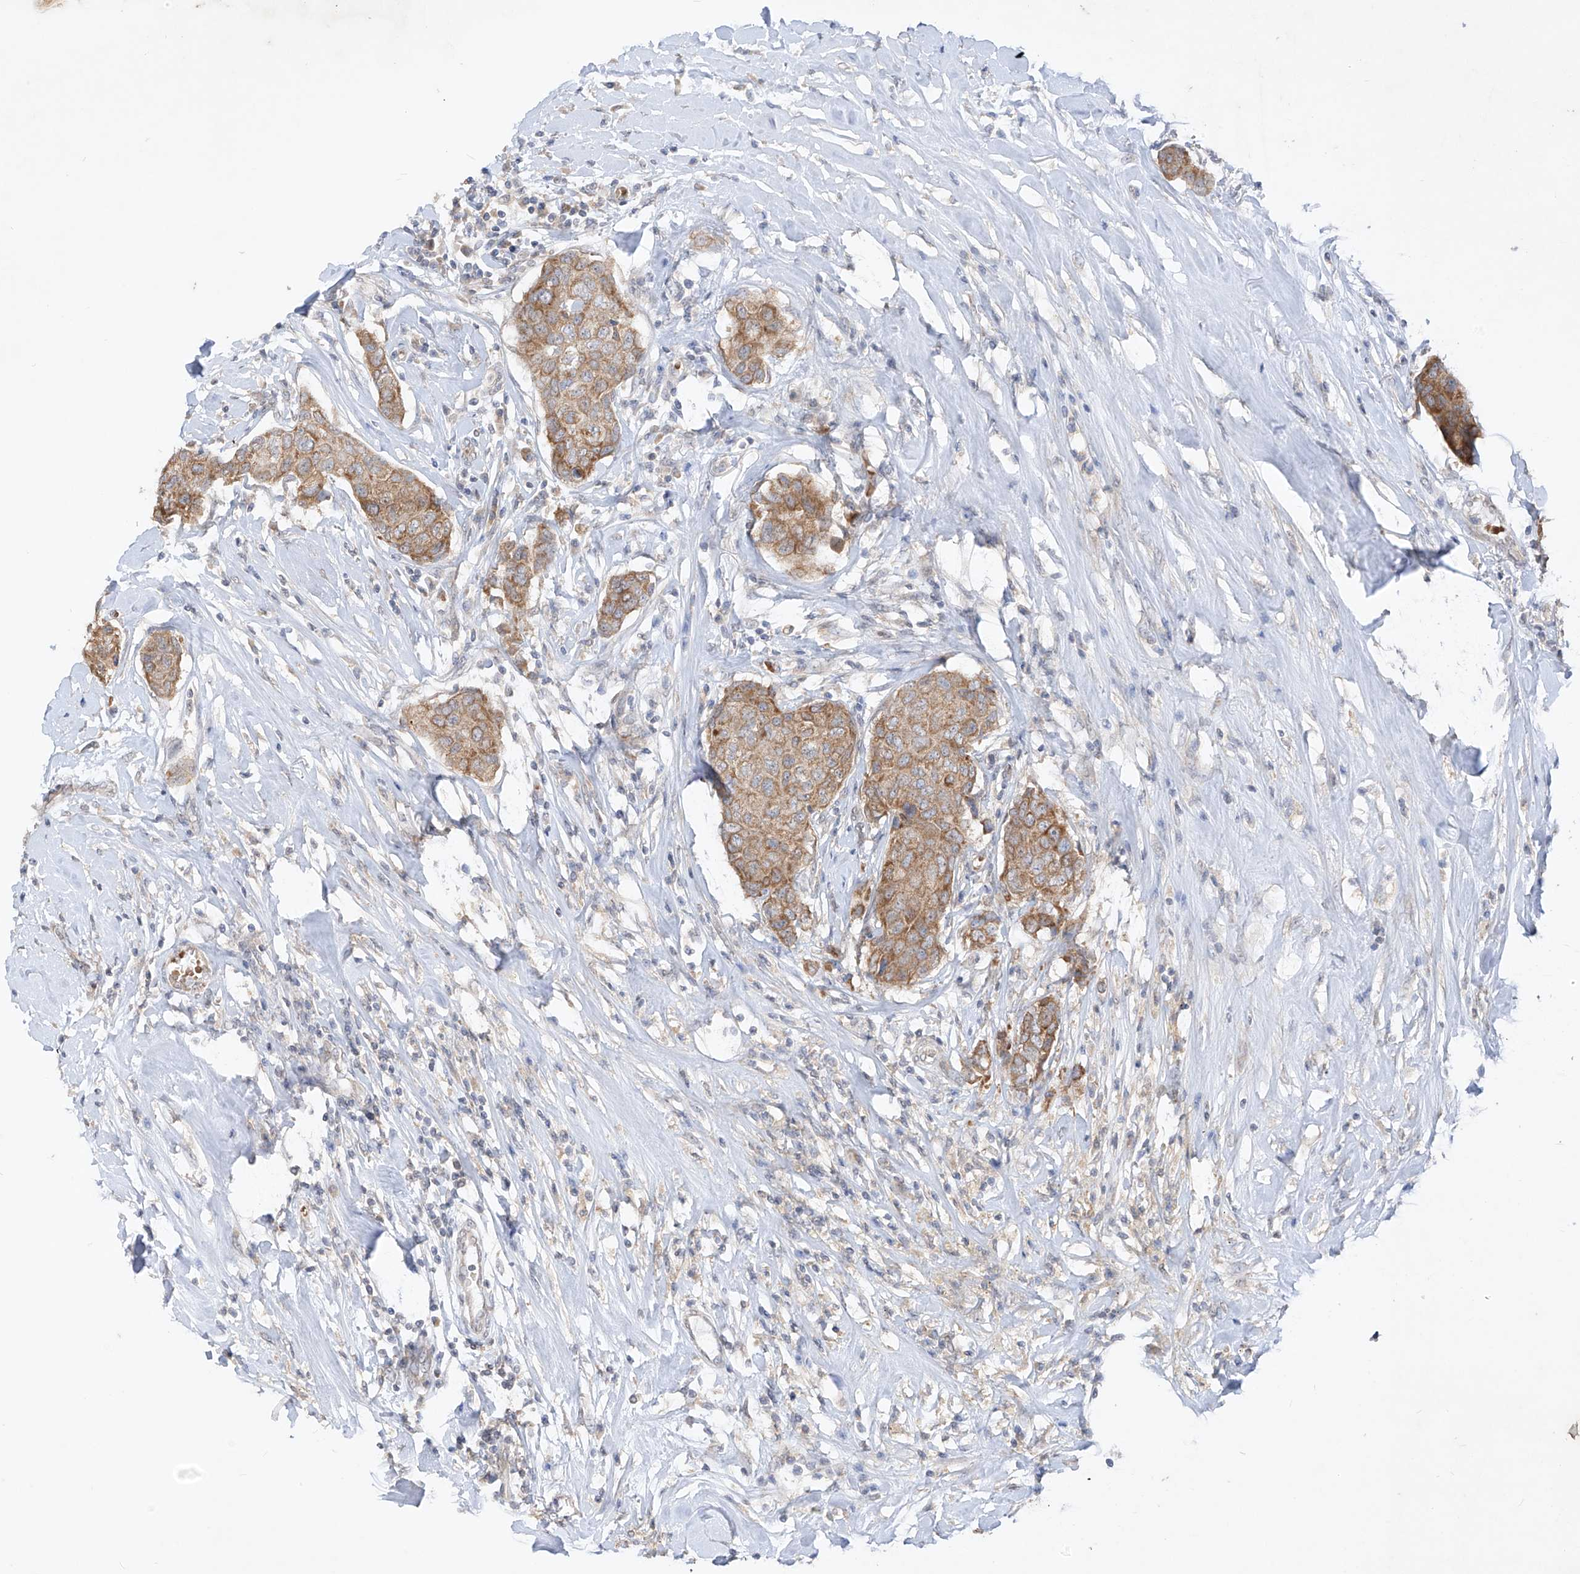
{"staining": {"intensity": "moderate", "quantity": ">75%", "location": "cytoplasmic/membranous"}, "tissue": "breast cancer", "cell_type": "Tumor cells", "image_type": "cancer", "snomed": [{"axis": "morphology", "description": "Duct carcinoma"}, {"axis": "topography", "description": "Breast"}], "caption": "Breast cancer (invasive ductal carcinoma) stained with DAB (3,3'-diaminobenzidine) IHC shows medium levels of moderate cytoplasmic/membranous positivity in about >75% of tumor cells. (Stains: DAB in brown, nuclei in blue, Microscopy: brightfield microscopy at high magnification).", "gene": "MTUS2", "patient": {"sex": "female", "age": 80}}